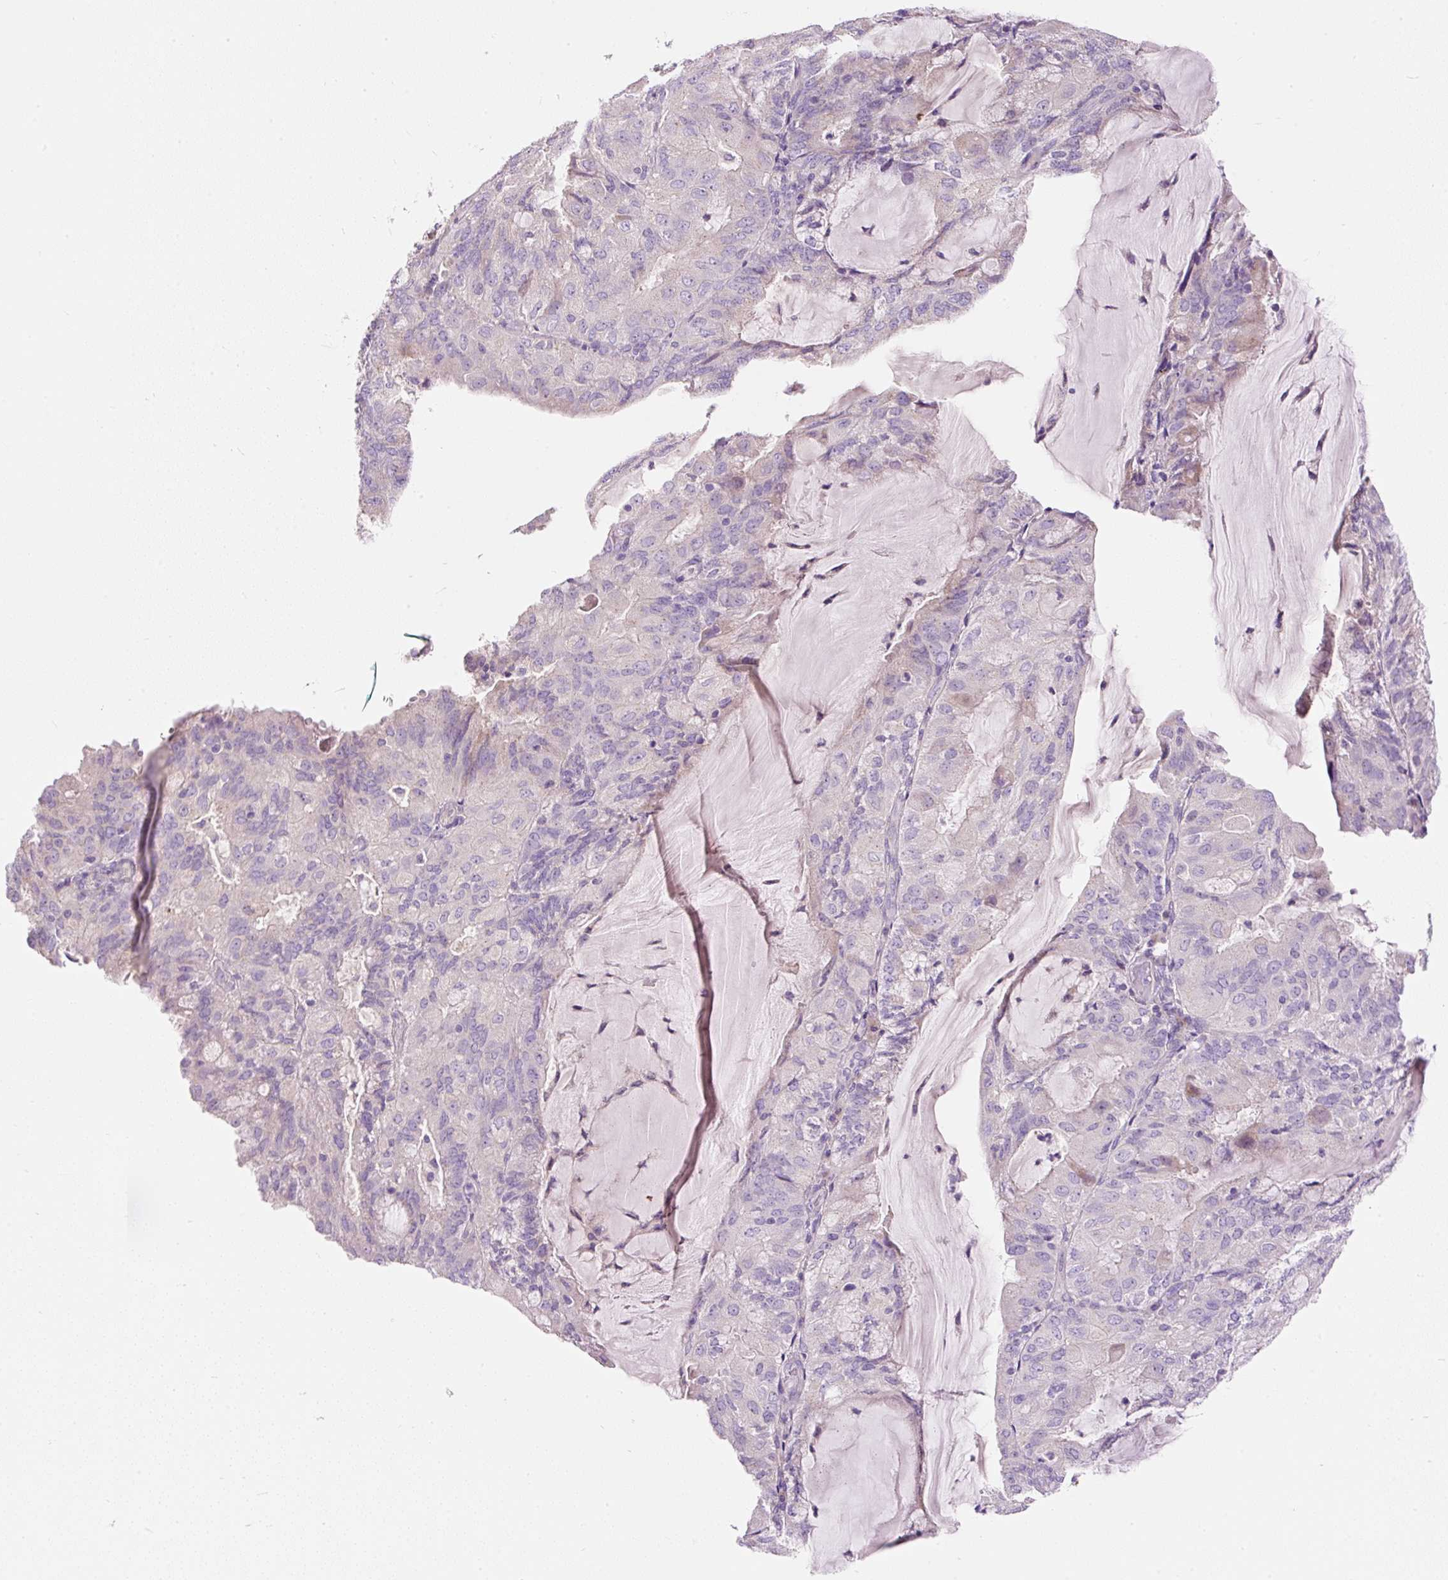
{"staining": {"intensity": "negative", "quantity": "none", "location": "none"}, "tissue": "endometrial cancer", "cell_type": "Tumor cells", "image_type": "cancer", "snomed": [{"axis": "morphology", "description": "Adenocarcinoma, NOS"}, {"axis": "topography", "description": "Endometrium"}], "caption": "This is a histopathology image of immunohistochemistry staining of endometrial adenocarcinoma, which shows no staining in tumor cells.", "gene": "SUSD5", "patient": {"sex": "female", "age": 81}}